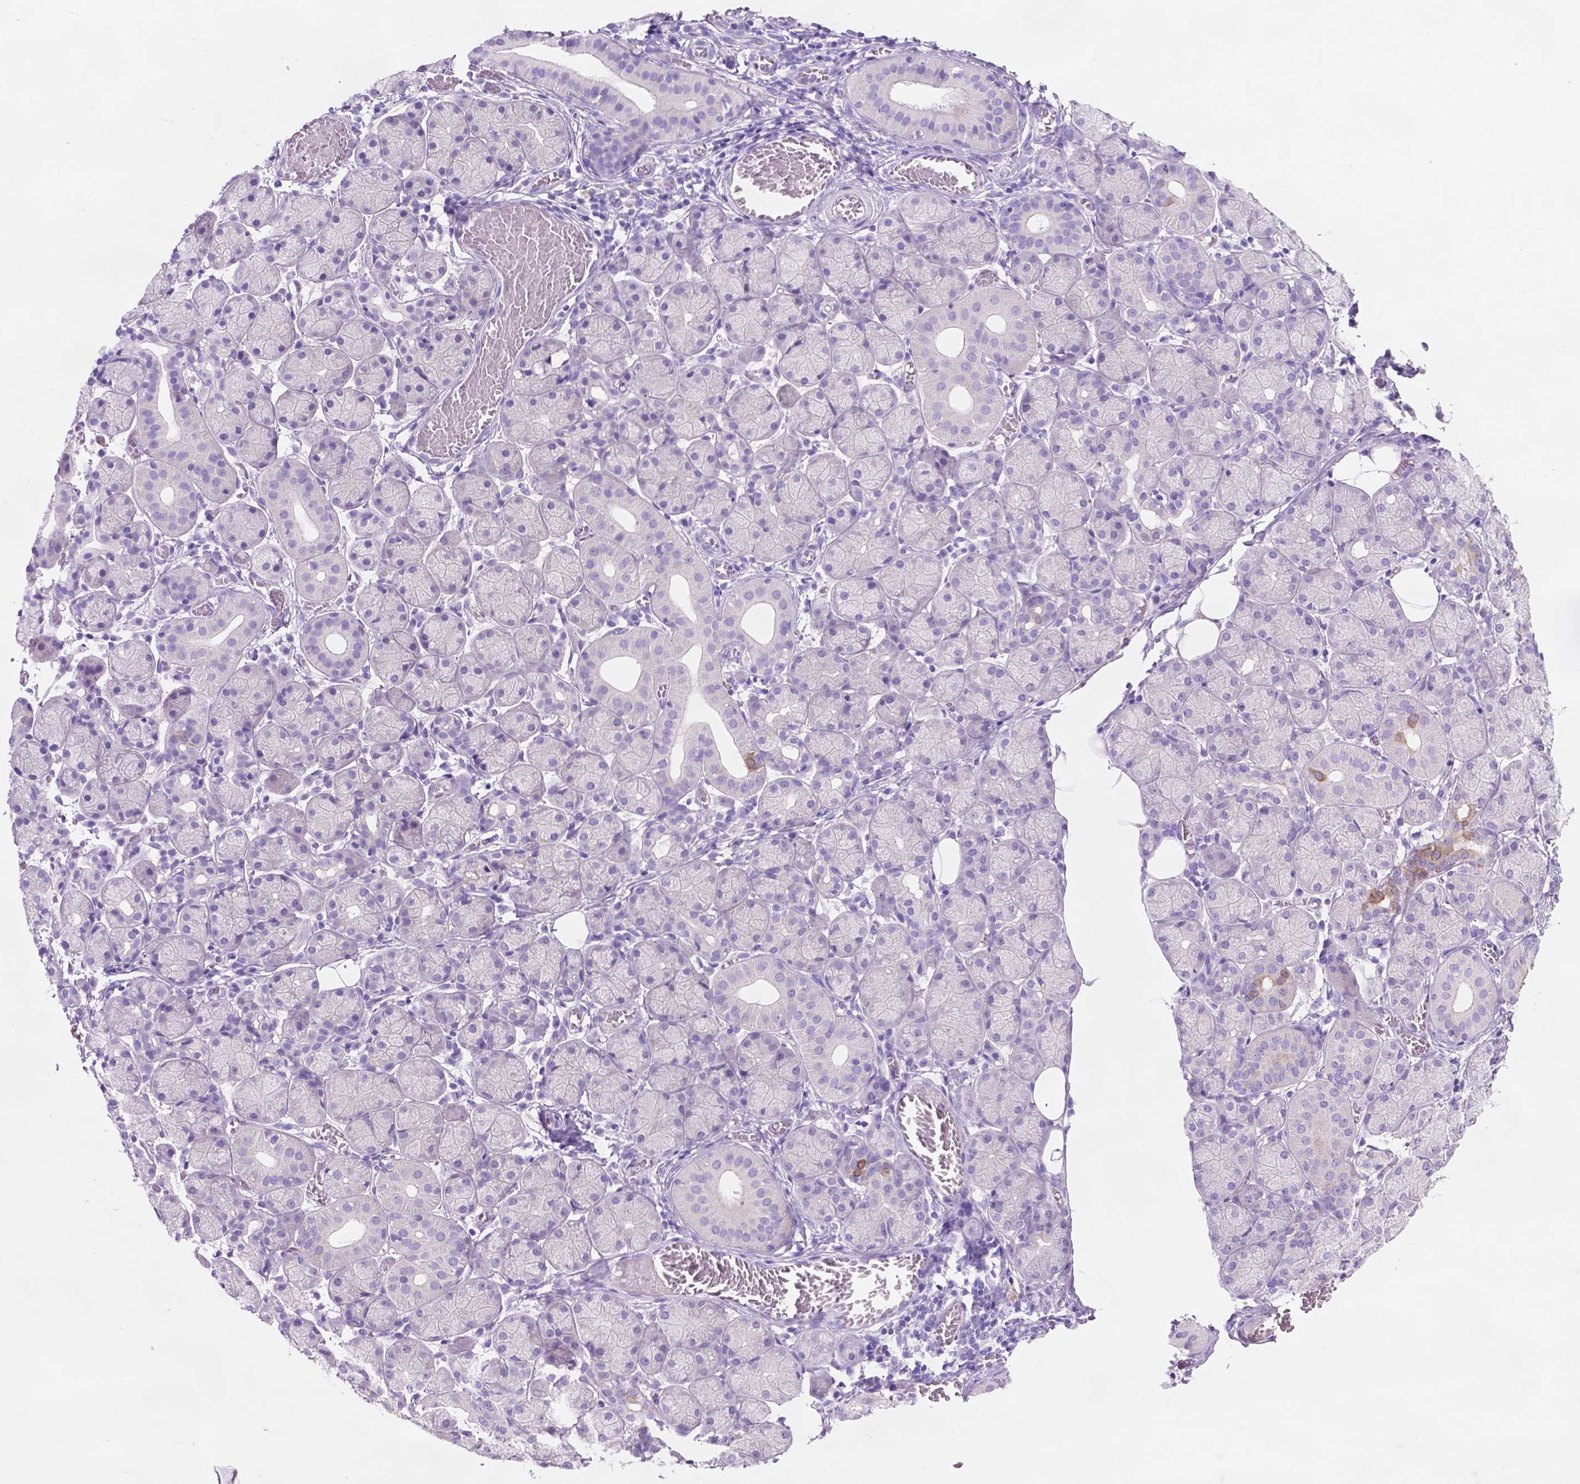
{"staining": {"intensity": "negative", "quantity": "none", "location": "none"}, "tissue": "salivary gland", "cell_type": "Glandular cells", "image_type": "normal", "snomed": [{"axis": "morphology", "description": "Normal tissue, NOS"}, {"axis": "topography", "description": "Salivary gland"}, {"axis": "topography", "description": "Peripheral nerve tissue"}], "caption": "Immunohistochemistry (IHC) photomicrograph of benign salivary gland: human salivary gland stained with DAB (3,3'-diaminobenzidine) reveals no significant protein expression in glandular cells. (Brightfield microscopy of DAB immunohistochemistry (IHC) at high magnification).", "gene": "POU4F1", "patient": {"sex": "female", "age": 24}}